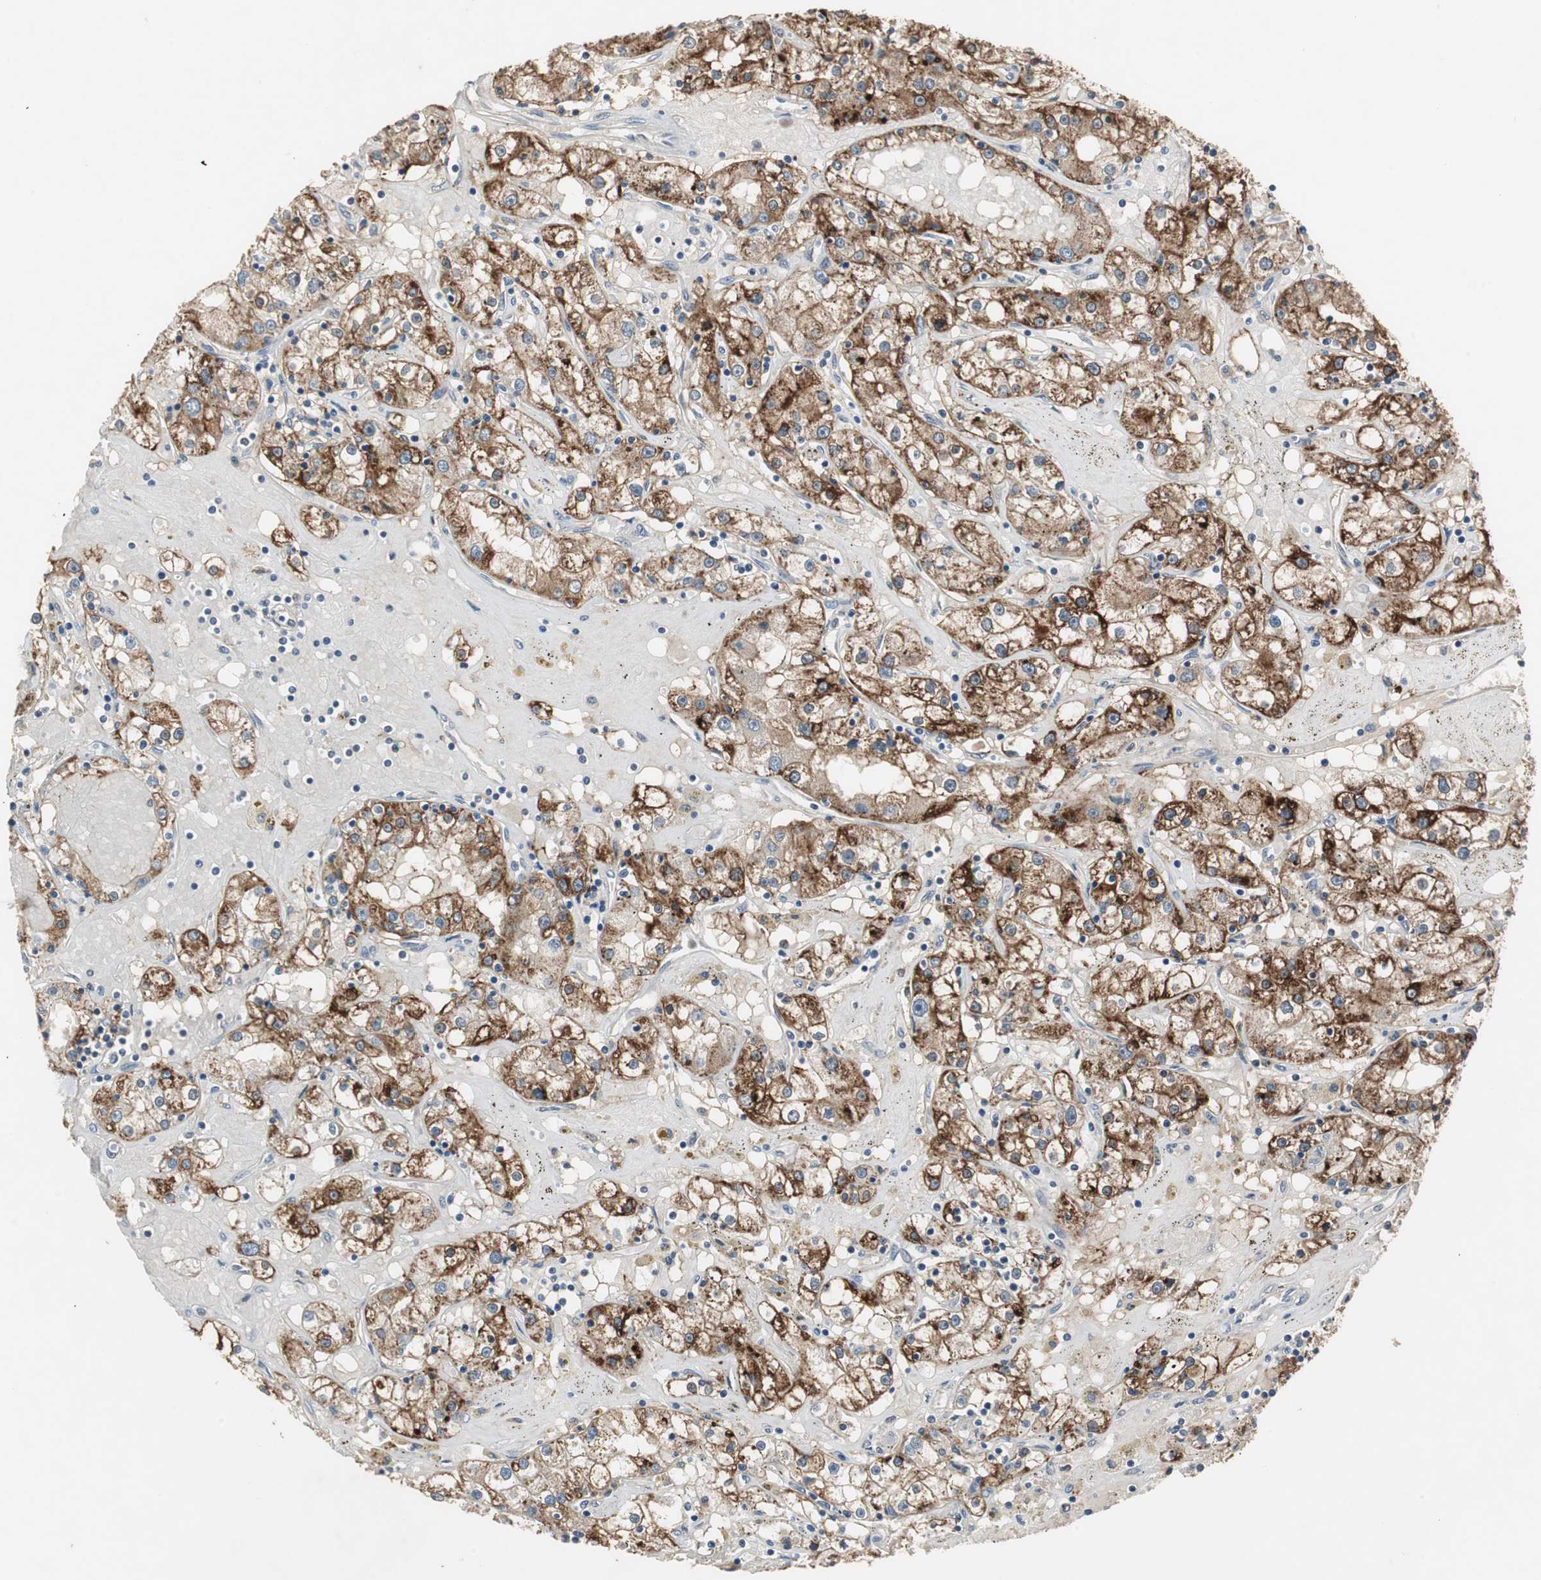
{"staining": {"intensity": "strong", "quantity": ">75%", "location": "cytoplasmic/membranous"}, "tissue": "renal cancer", "cell_type": "Tumor cells", "image_type": "cancer", "snomed": [{"axis": "morphology", "description": "Adenocarcinoma, NOS"}, {"axis": "topography", "description": "Kidney"}], "caption": "DAB (3,3'-diaminobenzidine) immunohistochemical staining of human renal cancer demonstrates strong cytoplasmic/membranous protein positivity in about >75% of tumor cells. (DAB (3,3'-diaminobenzidine) = brown stain, brightfield microscopy at high magnification).", "gene": "PTPRN2", "patient": {"sex": "male", "age": 56}}